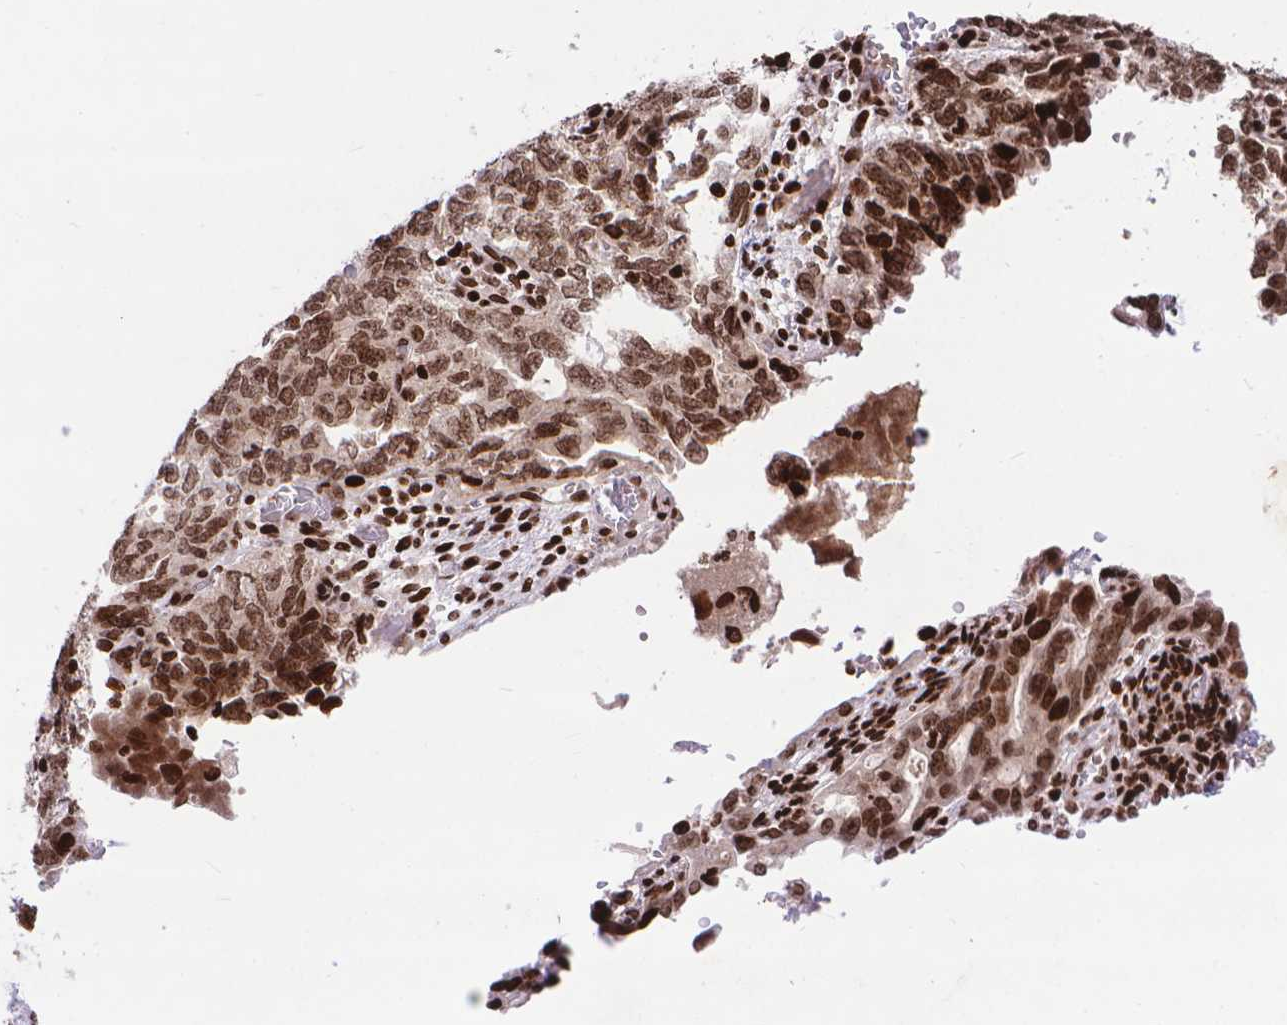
{"staining": {"intensity": "moderate", "quantity": ">75%", "location": "nuclear"}, "tissue": "ovarian cancer", "cell_type": "Tumor cells", "image_type": "cancer", "snomed": [{"axis": "morphology", "description": "Cystadenocarcinoma, serous, NOS"}, {"axis": "topography", "description": "Ovary"}], "caption": "About >75% of tumor cells in human ovarian cancer show moderate nuclear protein positivity as visualized by brown immunohistochemical staining.", "gene": "AMER1", "patient": {"sex": "female", "age": 69}}